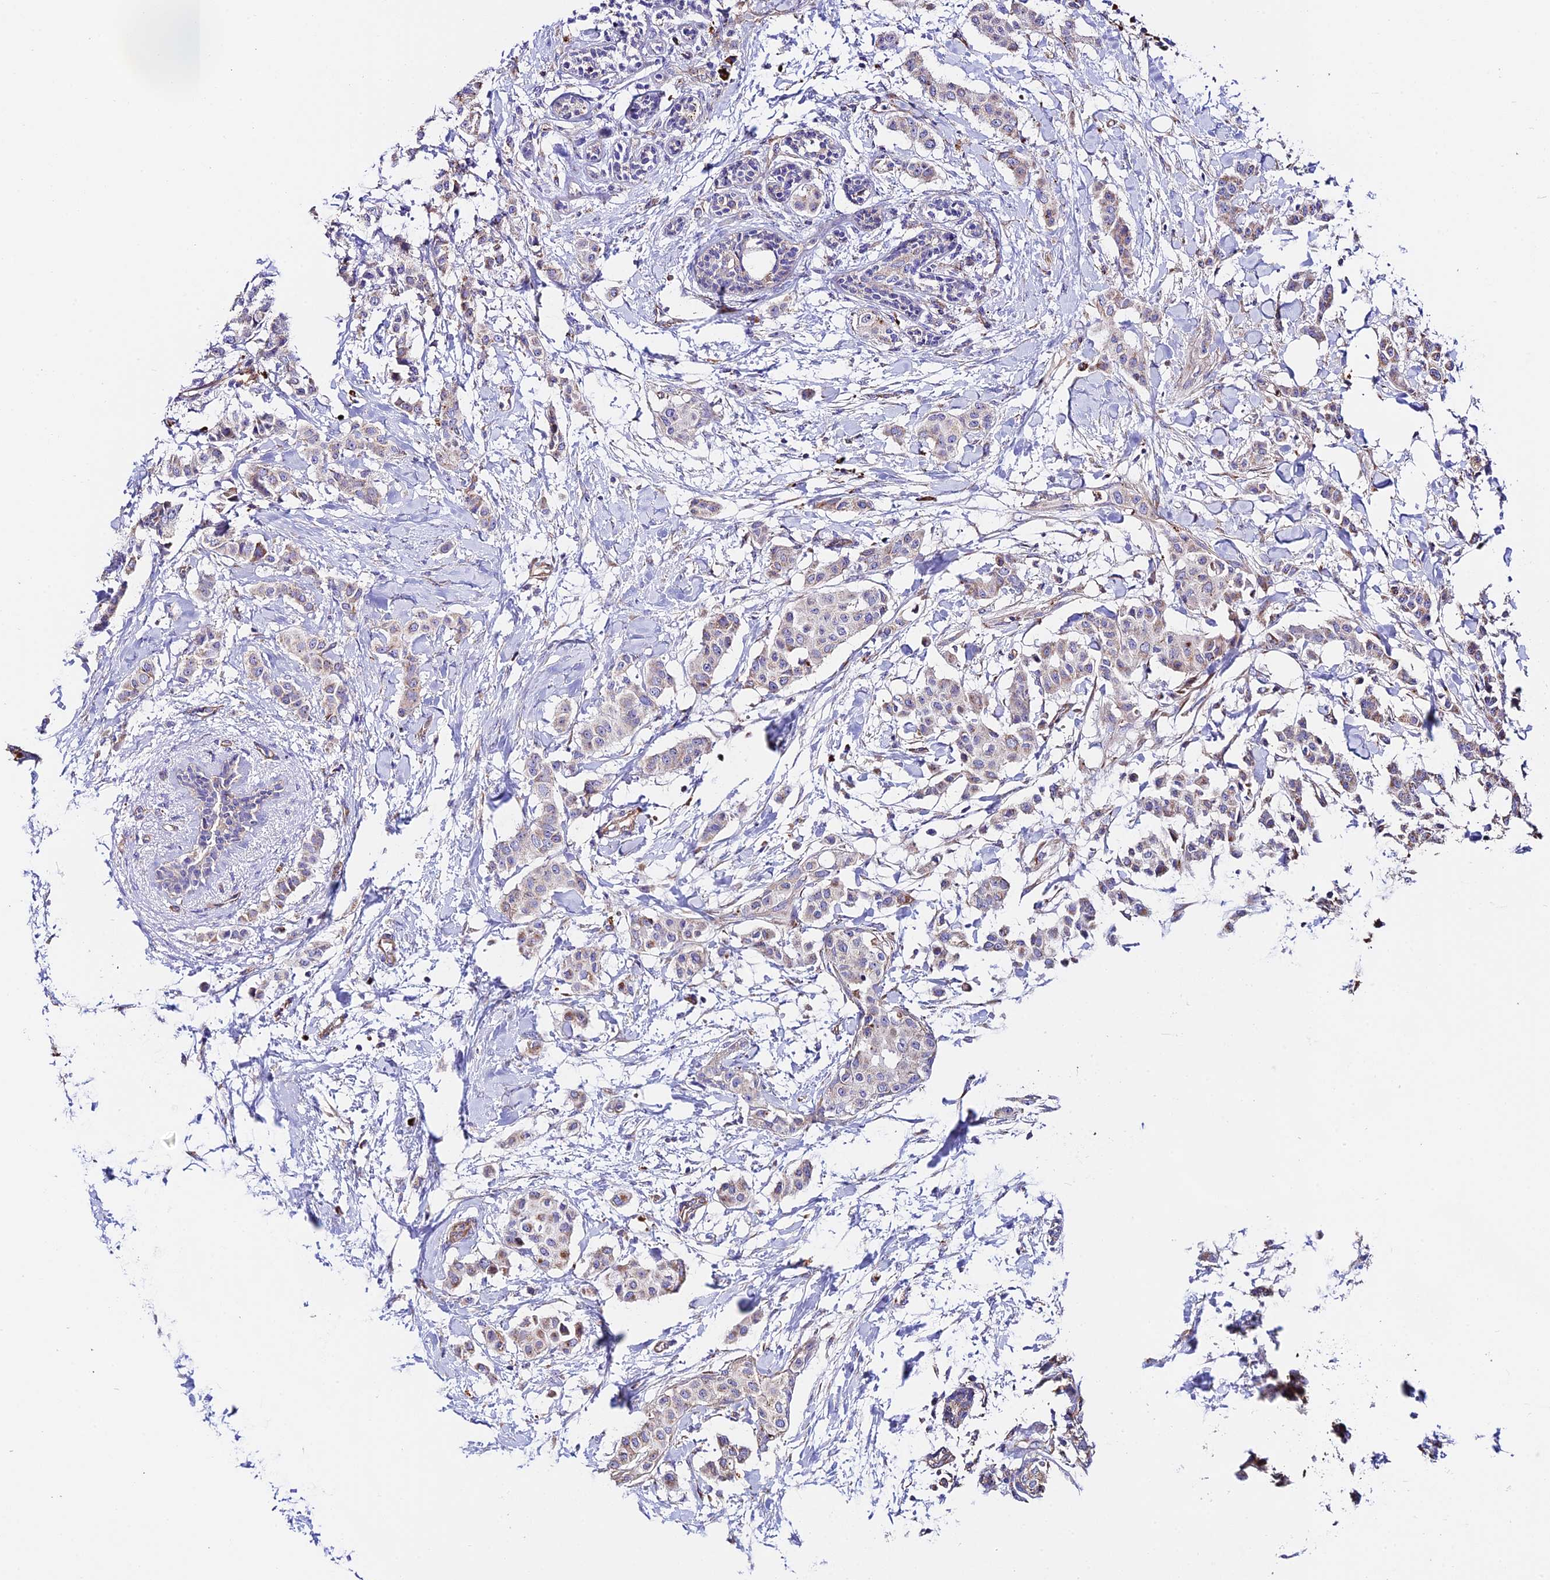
{"staining": {"intensity": "weak", "quantity": "<25%", "location": "cytoplasmic/membranous"}, "tissue": "breast cancer", "cell_type": "Tumor cells", "image_type": "cancer", "snomed": [{"axis": "morphology", "description": "Duct carcinoma"}, {"axis": "topography", "description": "Breast"}], "caption": "IHC photomicrograph of neoplastic tissue: human infiltrating ductal carcinoma (breast) stained with DAB (3,3'-diaminobenzidine) exhibits no significant protein staining in tumor cells.", "gene": "VPS13C", "patient": {"sex": "female", "age": 40}}